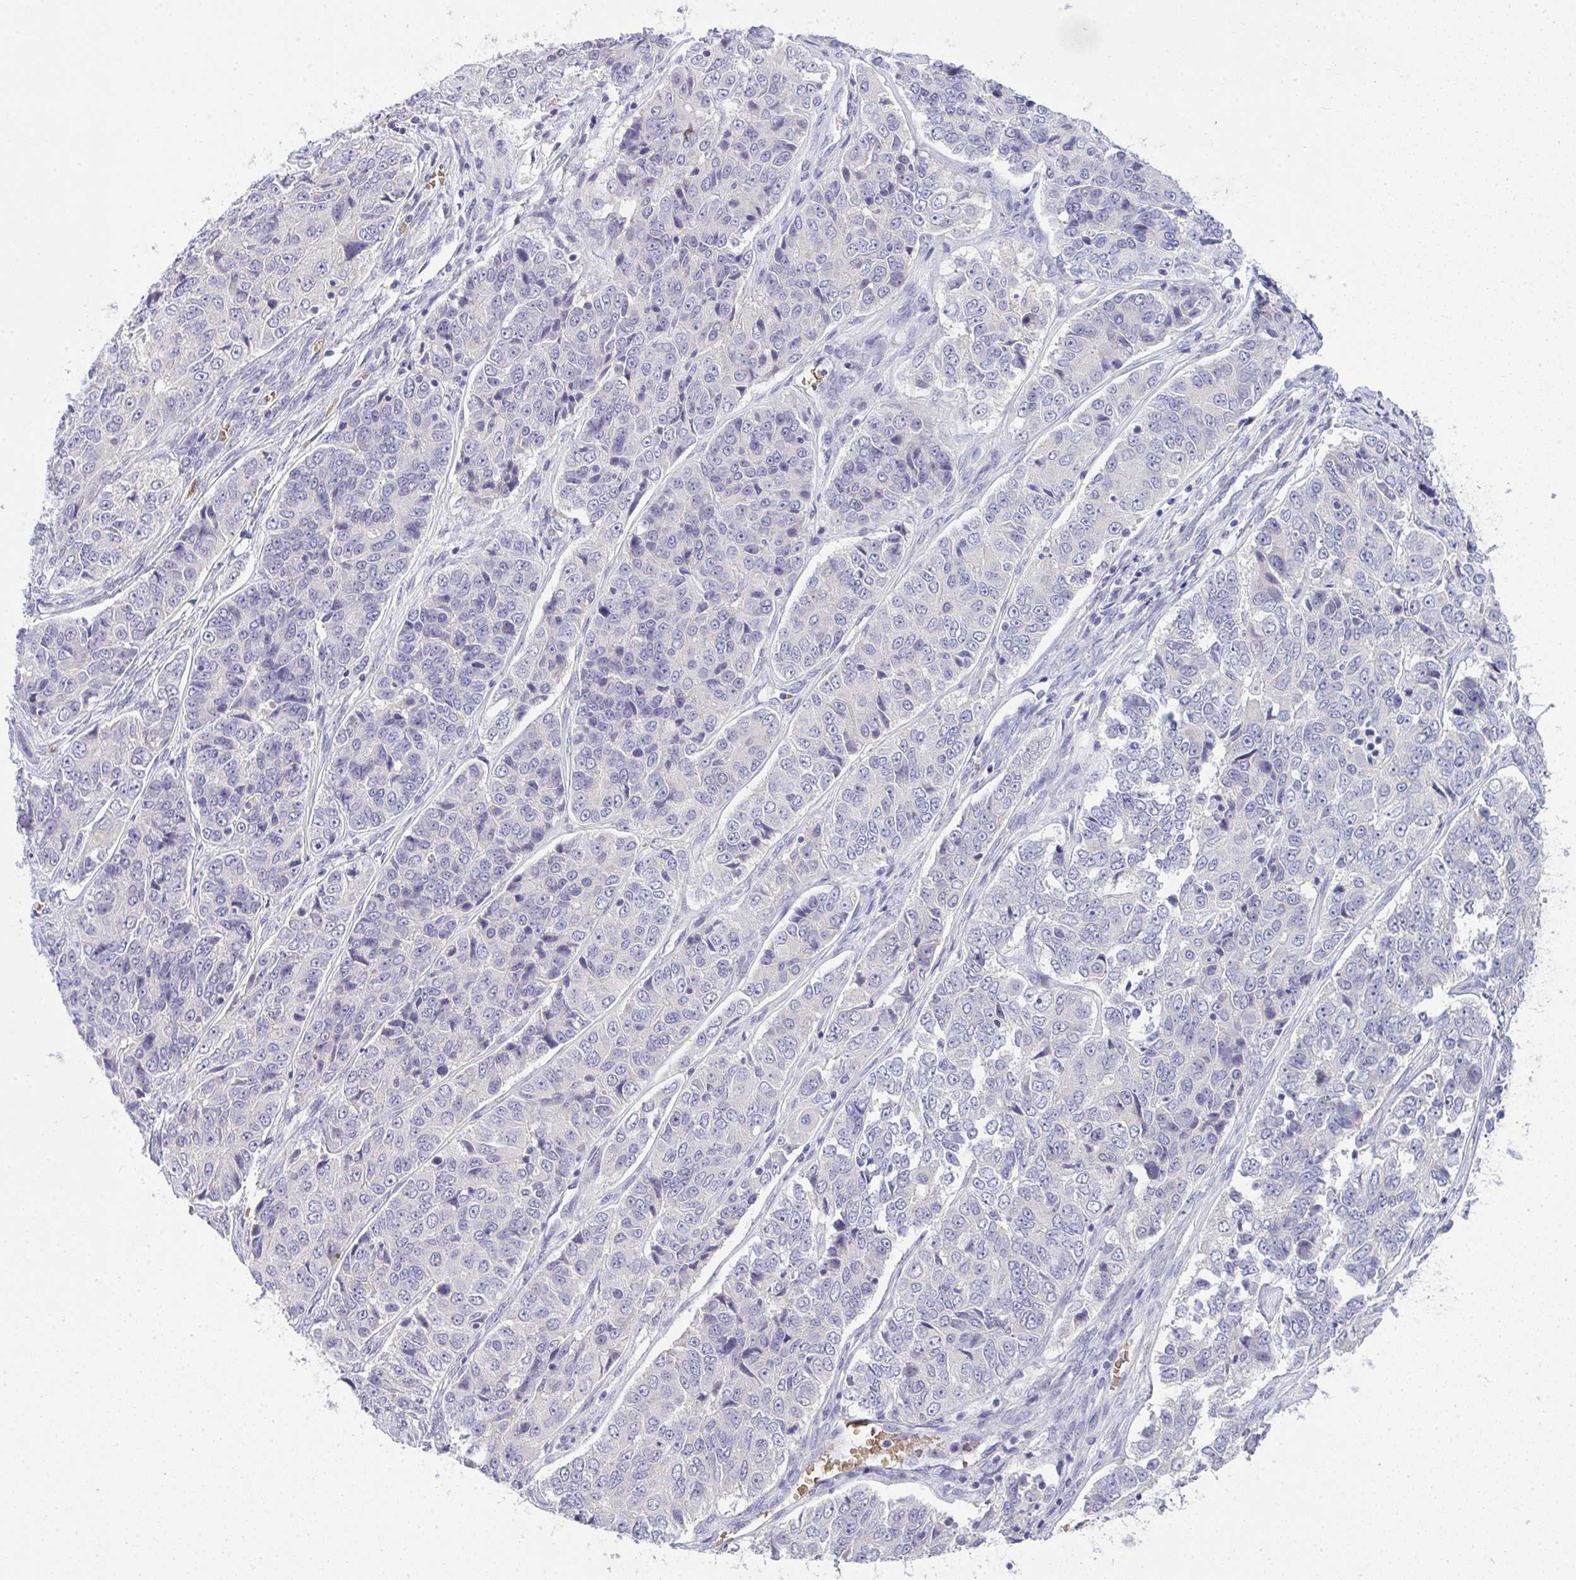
{"staining": {"intensity": "negative", "quantity": "none", "location": "none"}, "tissue": "ovarian cancer", "cell_type": "Tumor cells", "image_type": "cancer", "snomed": [{"axis": "morphology", "description": "Carcinoma, endometroid"}, {"axis": "topography", "description": "Ovary"}], "caption": "Ovarian cancer was stained to show a protein in brown. There is no significant expression in tumor cells. (IHC, brightfield microscopy, high magnification).", "gene": "SPTB", "patient": {"sex": "female", "age": 51}}